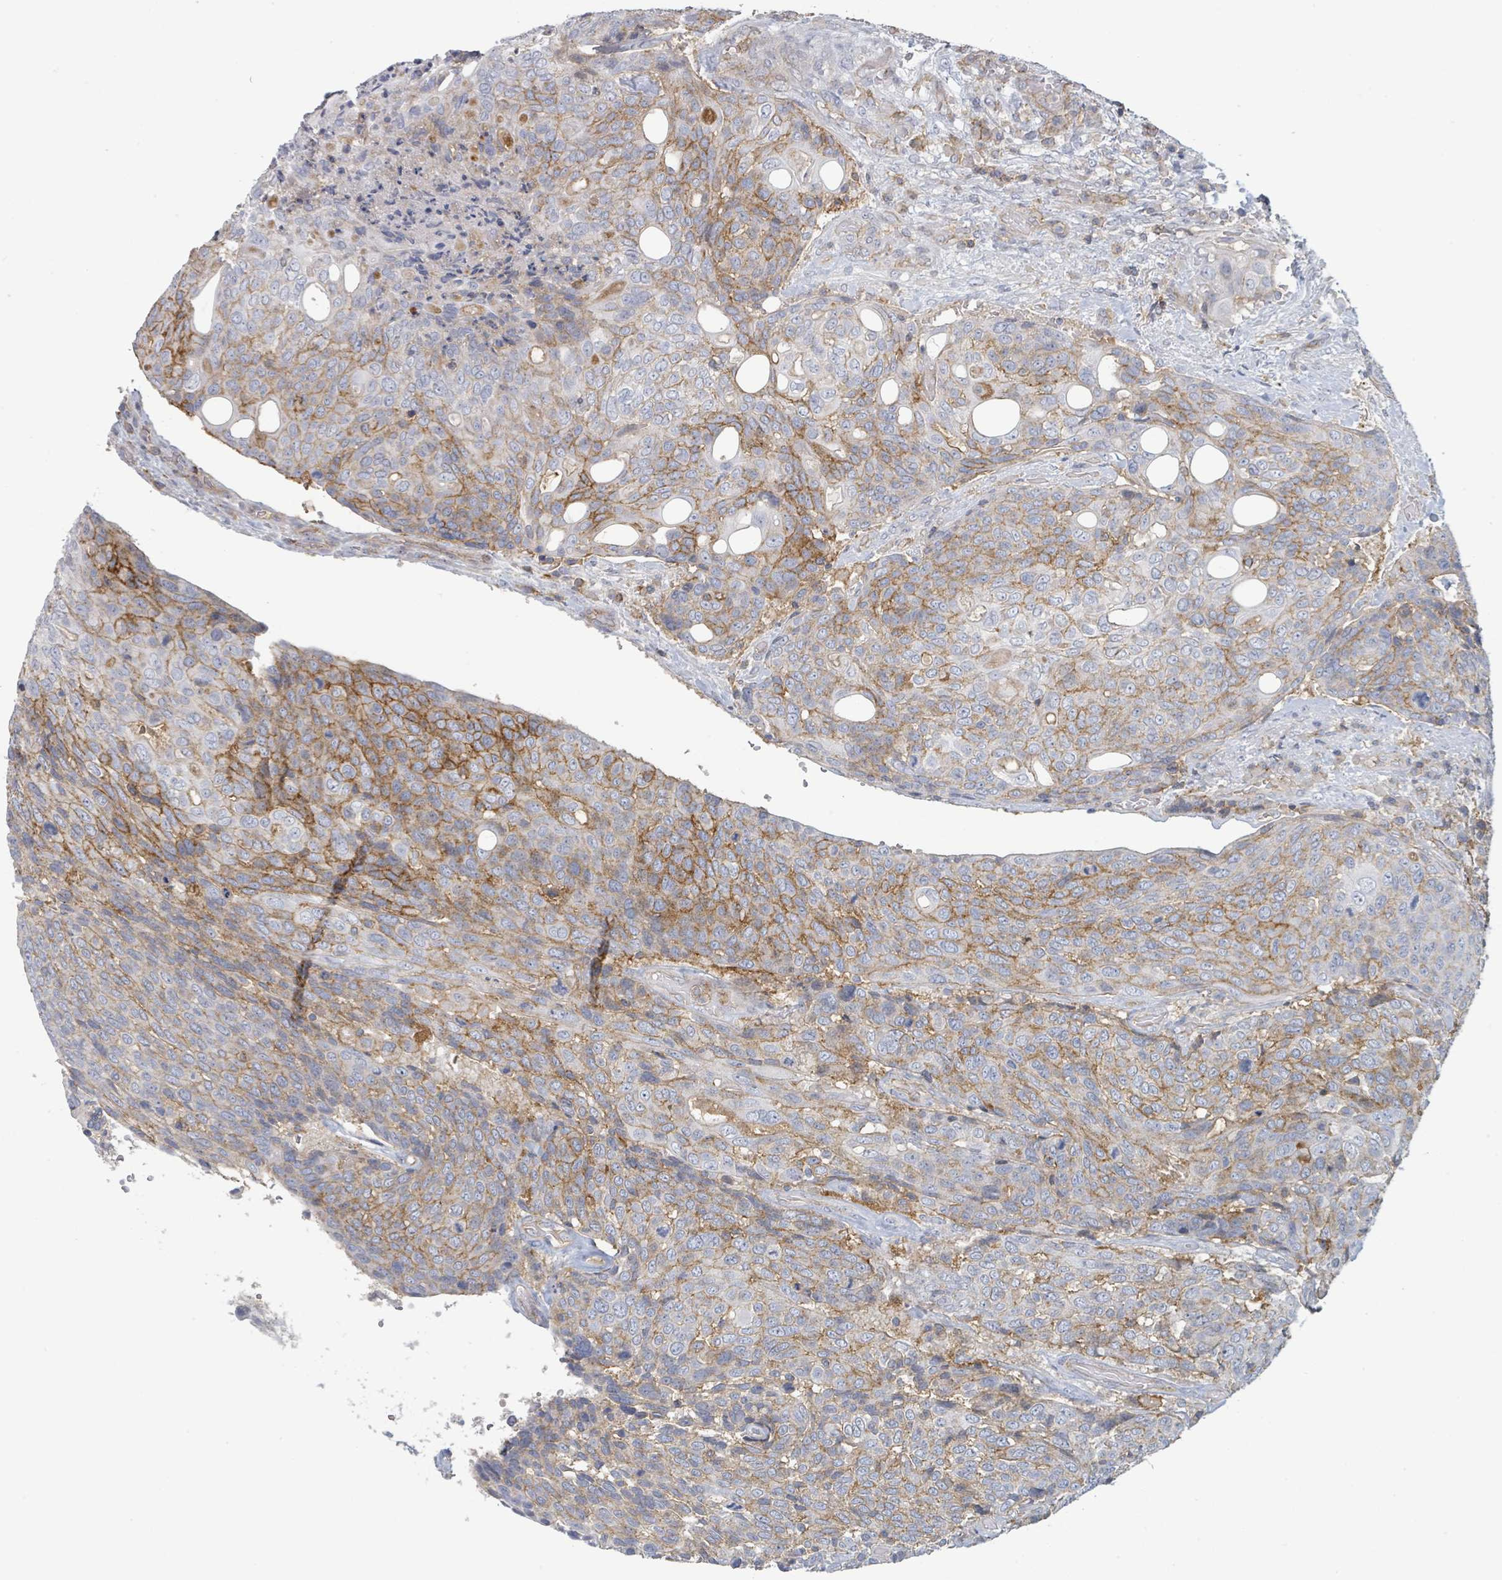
{"staining": {"intensity": "moderate", "quantity": "25%-75%", "location": "cytoplasmic/membranous"}, "tissue": "urothelial cancer", "cell_type": "Tumor cells", "image_type": "cancer", "snomed": [{"axis": "morphology", "description": "Urothelial carcinoma, High grade"}, {"axis": "topography", "description": "Urinary bladder"}], "caption": "High-magnification brightfield microscopy of urothelial cancer stained with DAB (brown) and counterstained with hematoxylin (blue). tumor cells exhibit moderate cytoplasmic/membranous positivity is present in about25%-75% of cells. The staining is performed using DAB (3,3'-diaminobenzidine) brown chromogen to label protein expression. The nuclei are counter-stained blue using hematoxylin.", "gene": "TNFRSF14", "patient": {"sex": "female", "age": 70}}